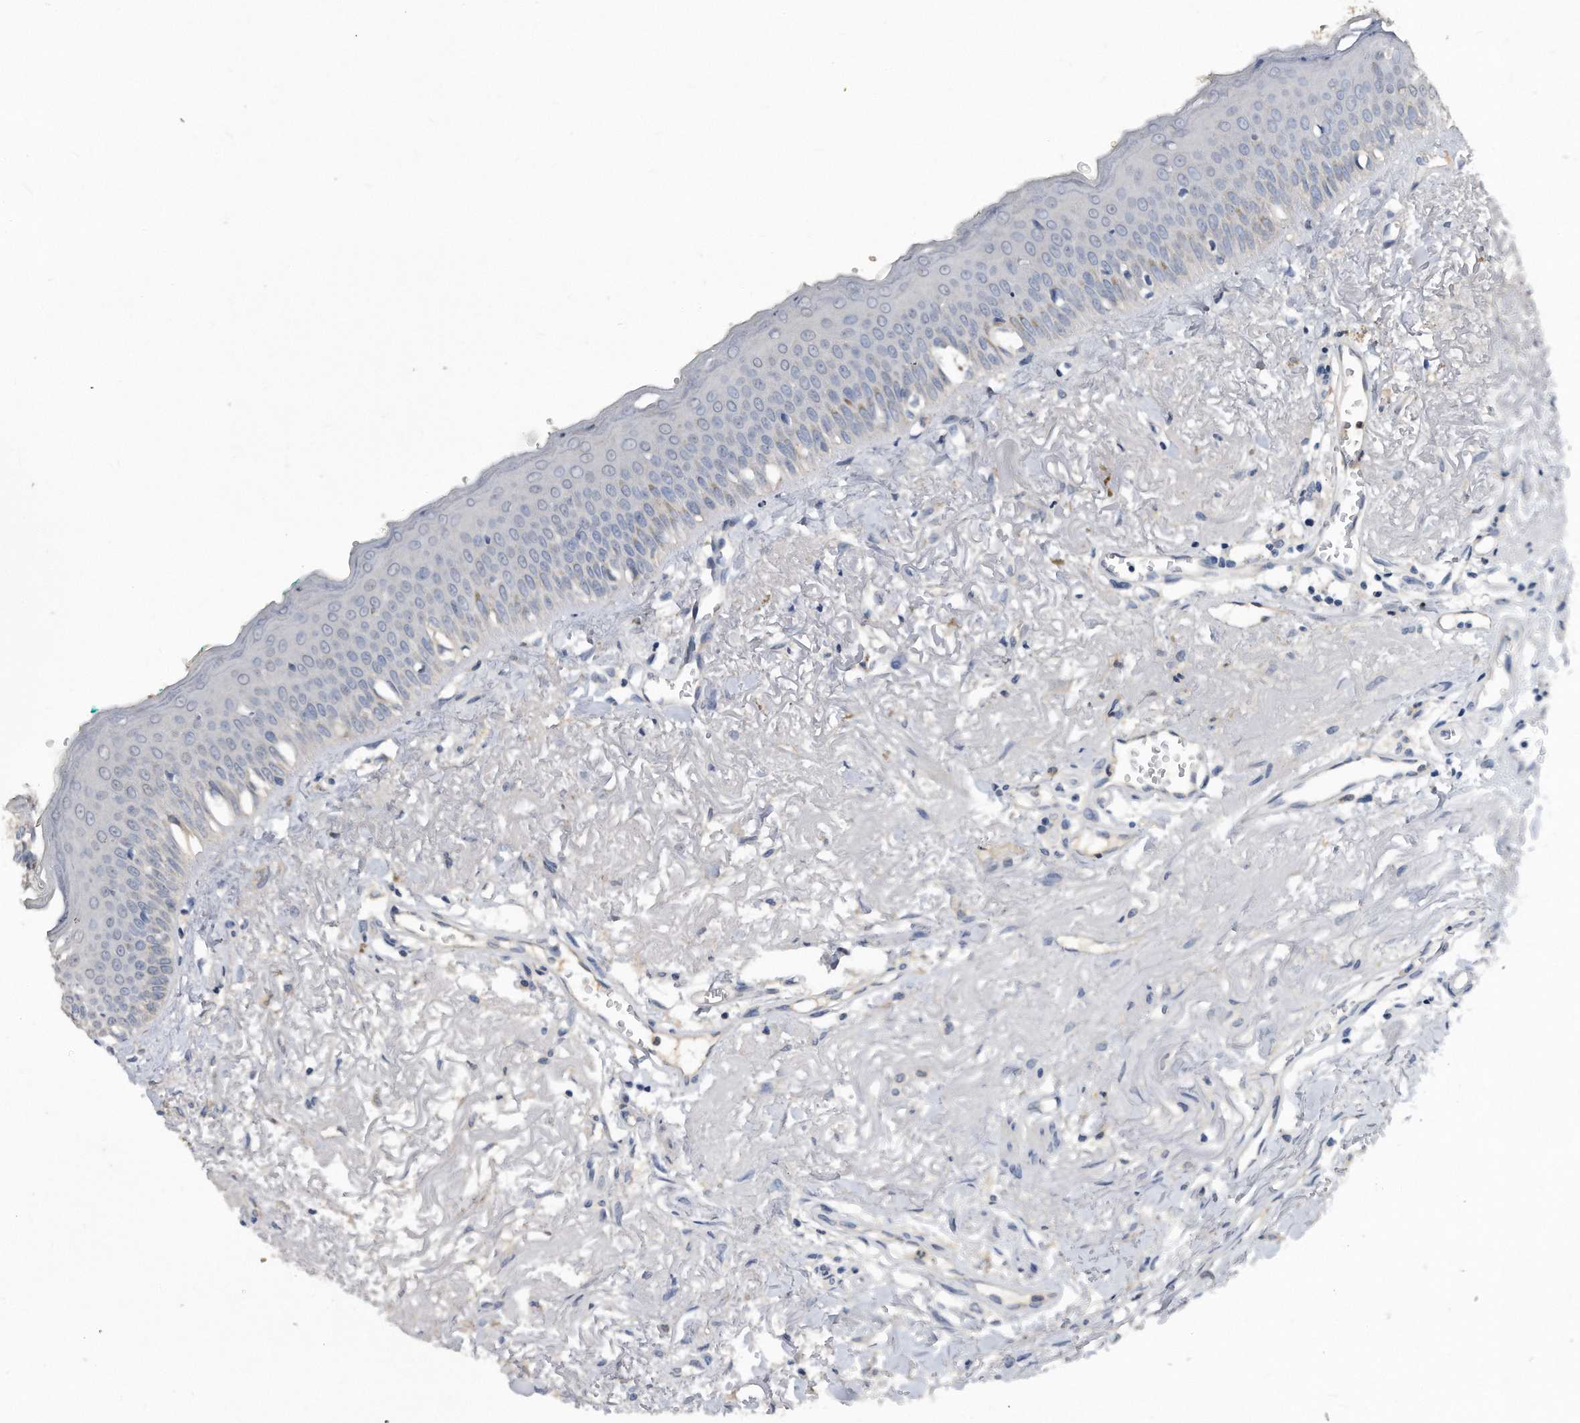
{"staining": {"intensity": "negative", "quantity": "none", "location": "none"}, "tissue": "oral mucosa", "cell_type": "Squamous epithelial cells", "image_type": "normal", "snomed": [{"axis": "morphology", "description": "Normal tissue, NOS"}, {"axis": "topography", "description": "Oral tissue"}], "caption": "Human oral mucosa stained for a protein using IHC displays no positivity in squamous epithelial cells.", "gene": "HOMER3", "patient": {"sex": "female", "age": 70}}